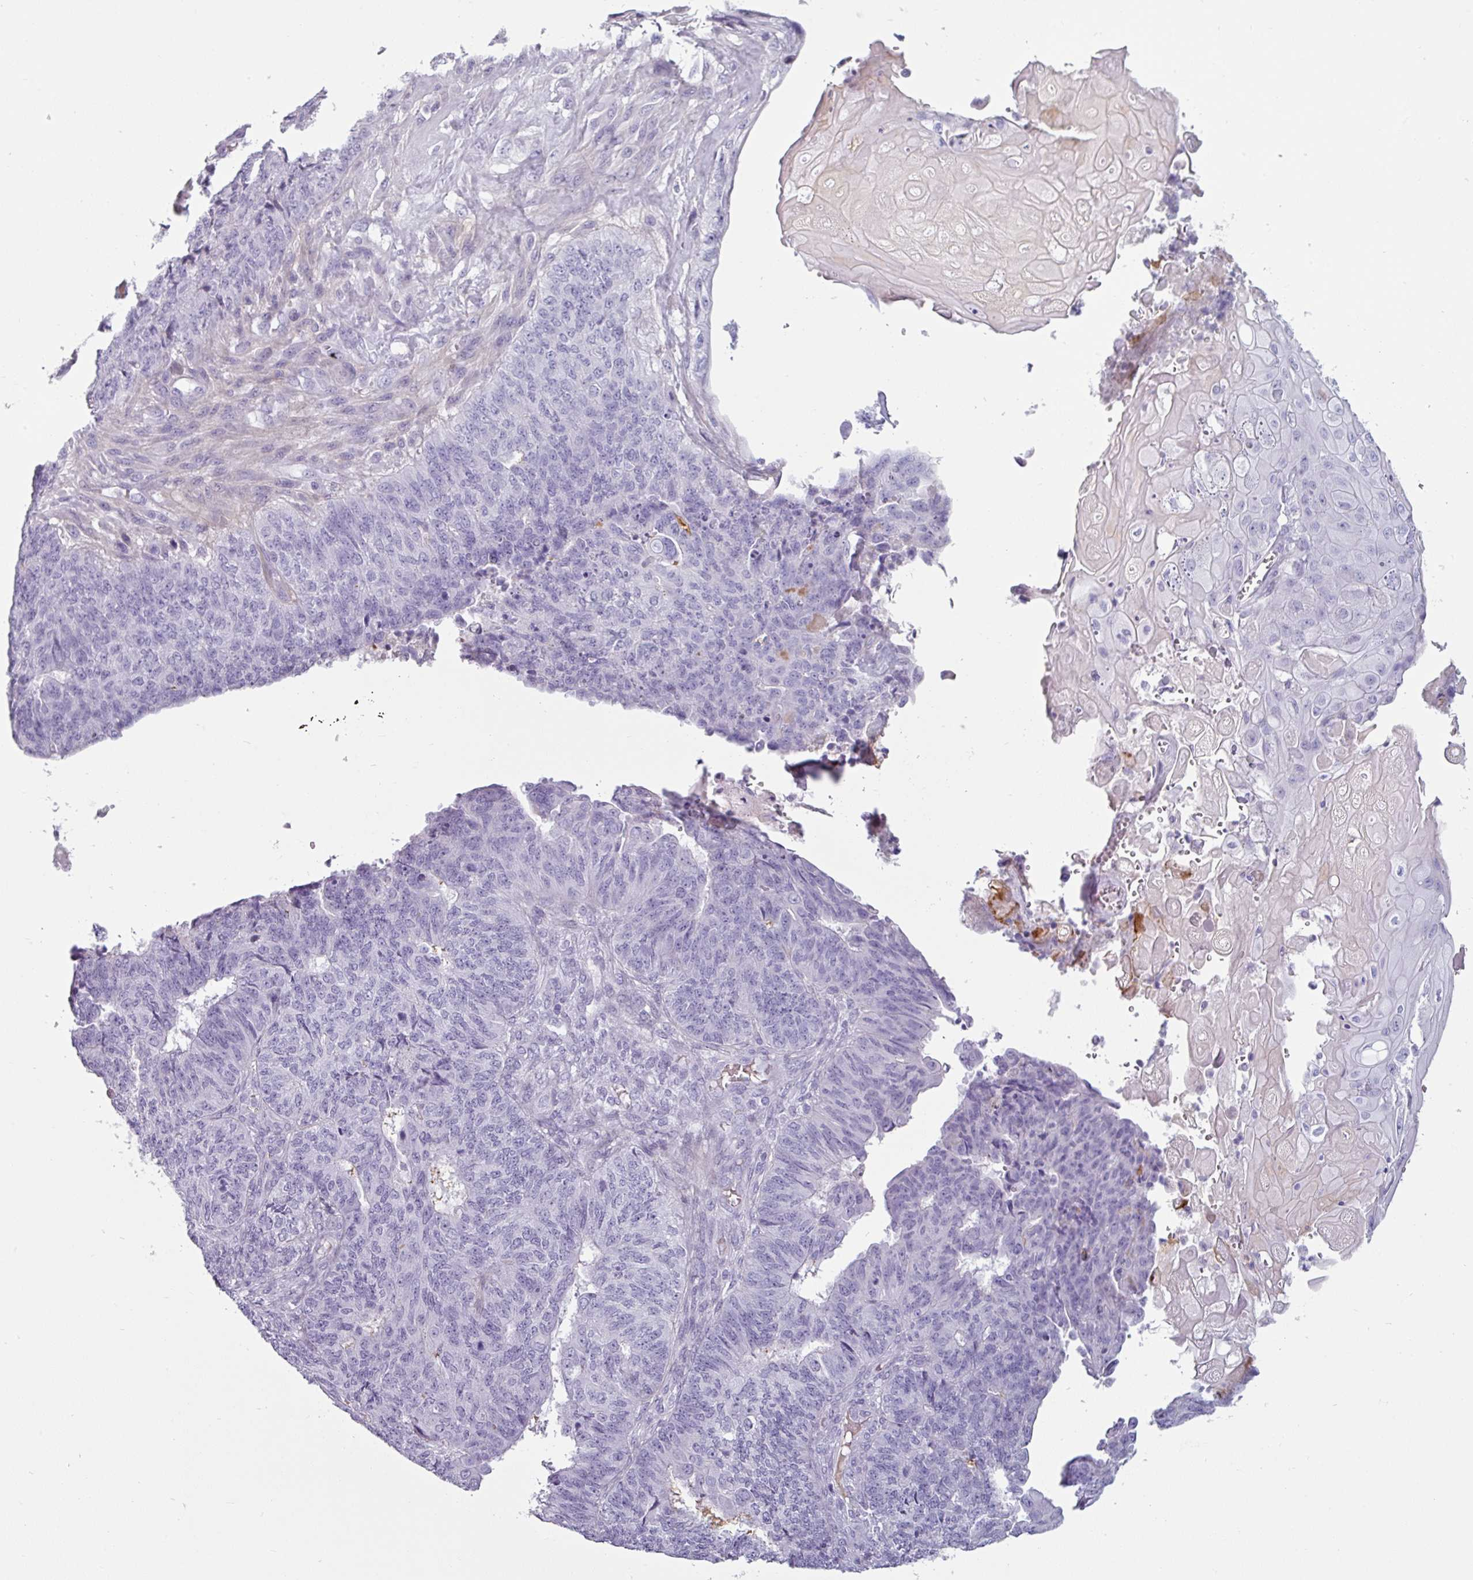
{"staining": {"intensity": "negative", "quantity": "none", "location": "none"}, "tissue": "endometrial cancer", "cell_type": "Tumor cells", "image_type": "cancer", "snomed": [{"axis": "morphology", "description": "Adenocarcinoma, NOS"}, {"axis": "topography", "description": "Endometrium"}], "caption": "Human endometrial adenocarcinoma stained for a protein using immunohistochemistry (IHC) shows no positivity in tumor cells.", "gene": "CLCA1", "patient": {"sex": "female", "age": 32}}